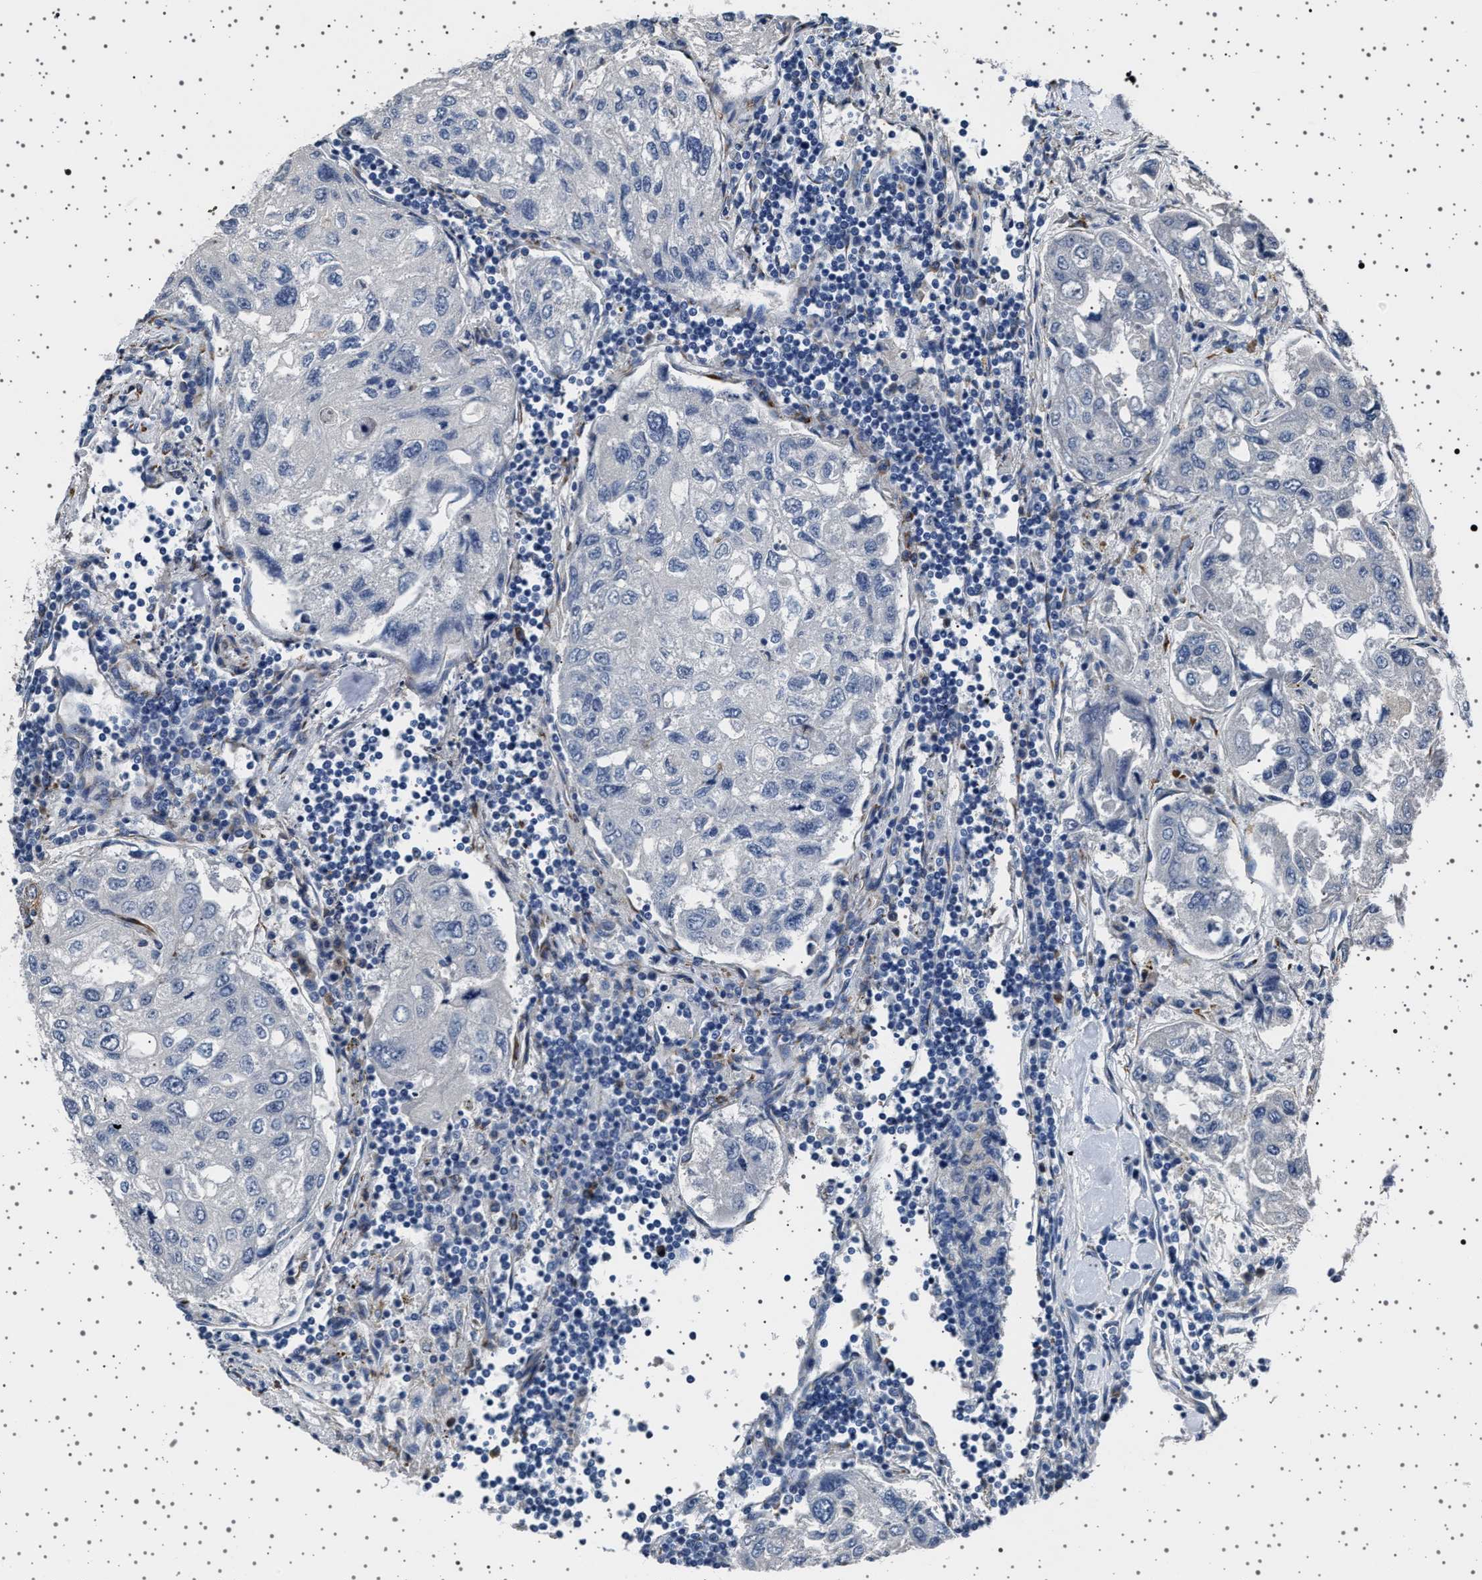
{"staining": {"intensity": "negative", "quantity": "none", "location": "none"}, "tissue": "urothelial cancer", "cell_type": "Tumor cells", "image_type": "cancer", "snomed": [{"axis": "morphology", "description": "Urothelial carcinoma, High grade"}, {"axis": "topography", "description": "Lymph node"}, {"axis": "topography", "description": "Urinary bladder"}], "caption": "A high-resolution micrograph shows IHC staining of high-grade urothelial carcinoma, which demonstrates no significant expression in tumor cells.", "gene": "FTCD", "patient": {"sex": "male", "age": 51}}